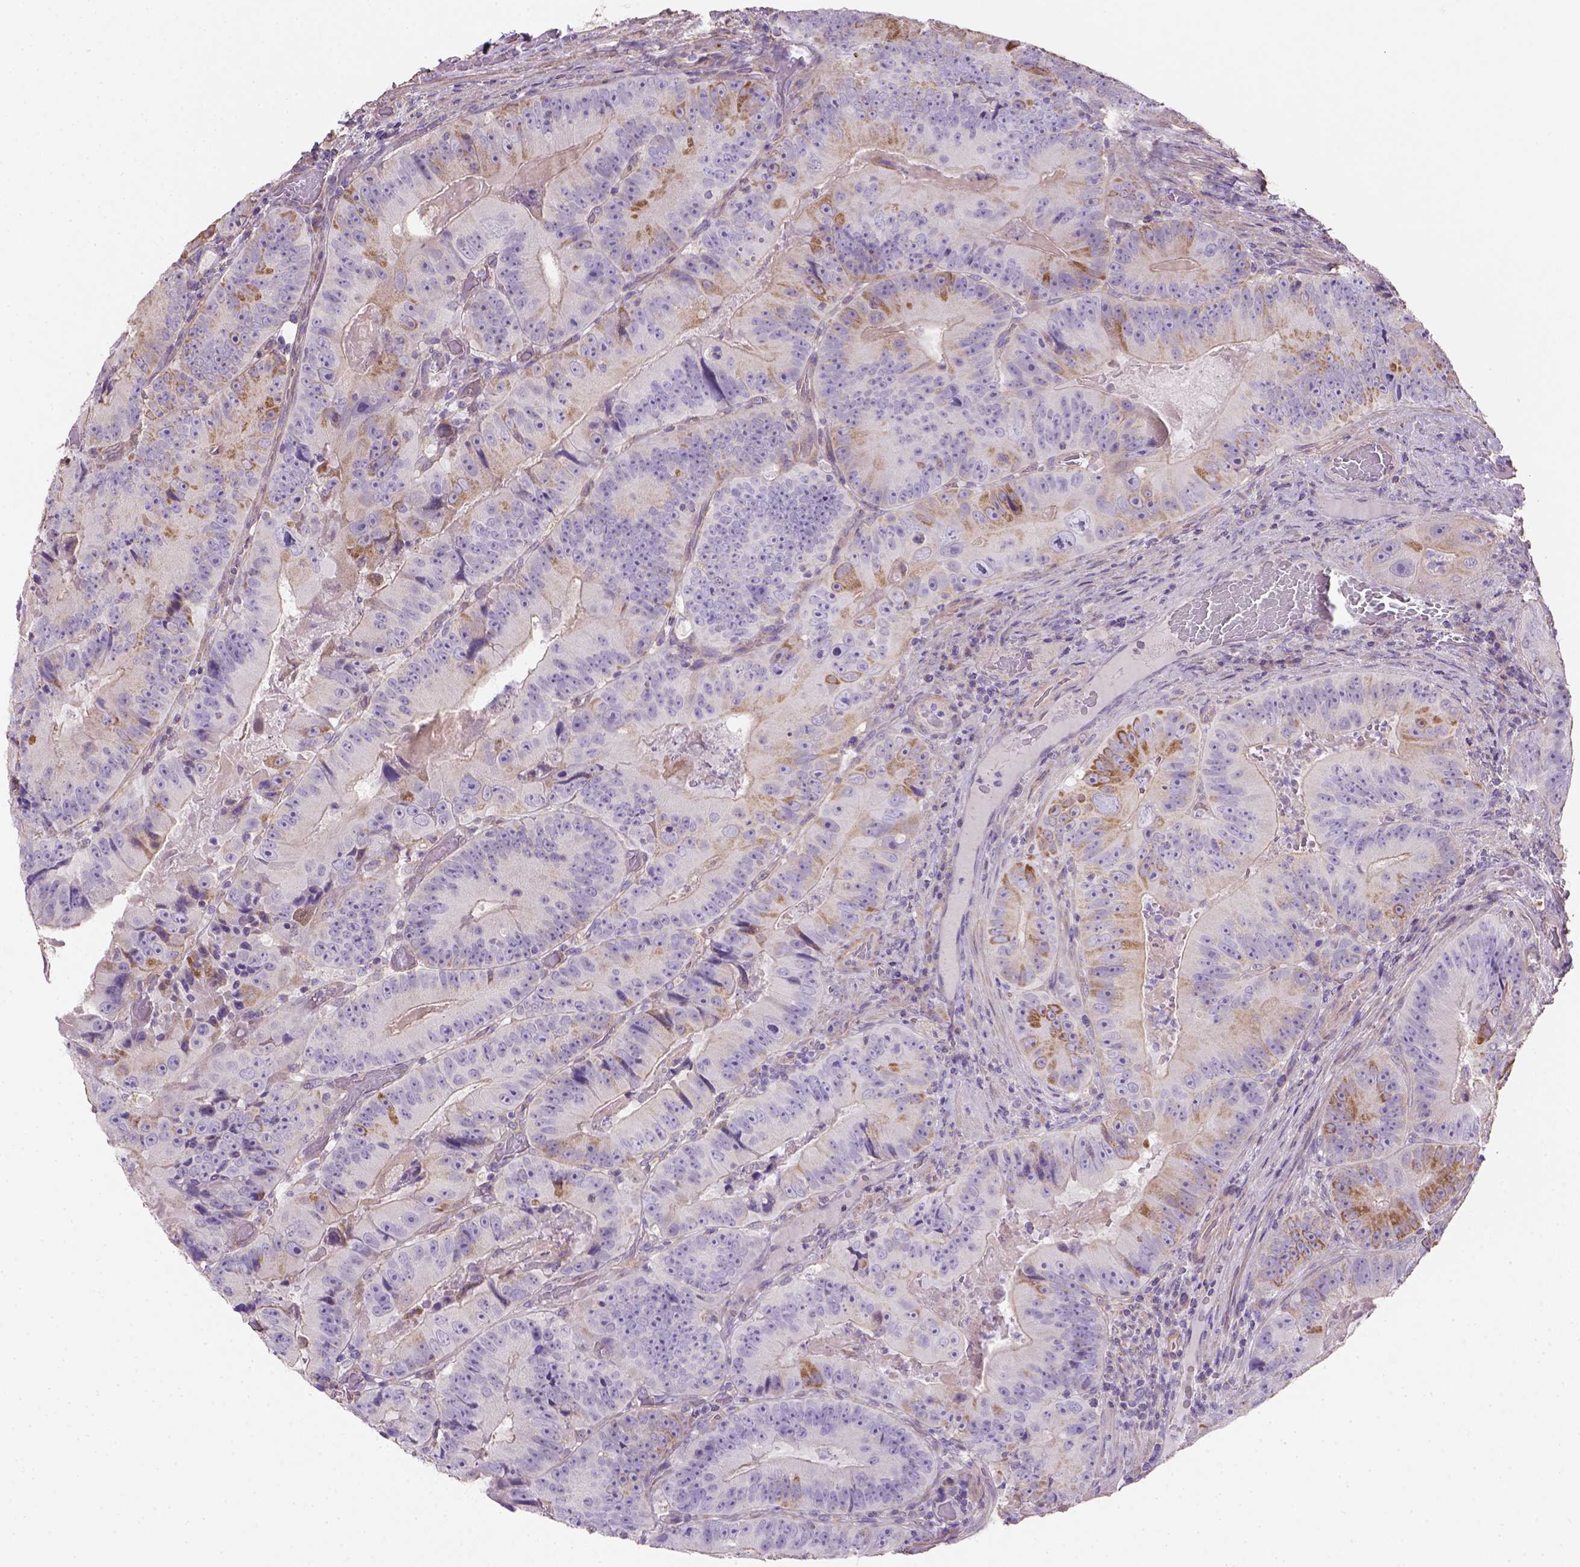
{"staining": {"intensity": "moderate", "quantity": "<25%", "location": "cytoplasmic/membranous"}, "tissue": "colorectal cancer", "cell_type": "Tumor cells", "image_type": "cancer", "snomed": [{"axis": "morphology", "description": "Adenocarcinoma, NOS"}, {"axis": "topography", "description": "Colon"}], "caption": "Immunohistochemistry (IHC) micrograph of neoplastic tissue: colorectal adenocarcinoma stained using immunohistochemistry (IHC) demonstrates low levels of moderate protein expression localized specifically in the cytoplasmic/membranous of tumor cells, appearing as a cytoplasmic/membranous brown color.", "gene": "HTRA1", "patient": {"sex": "female", "age": 86}}